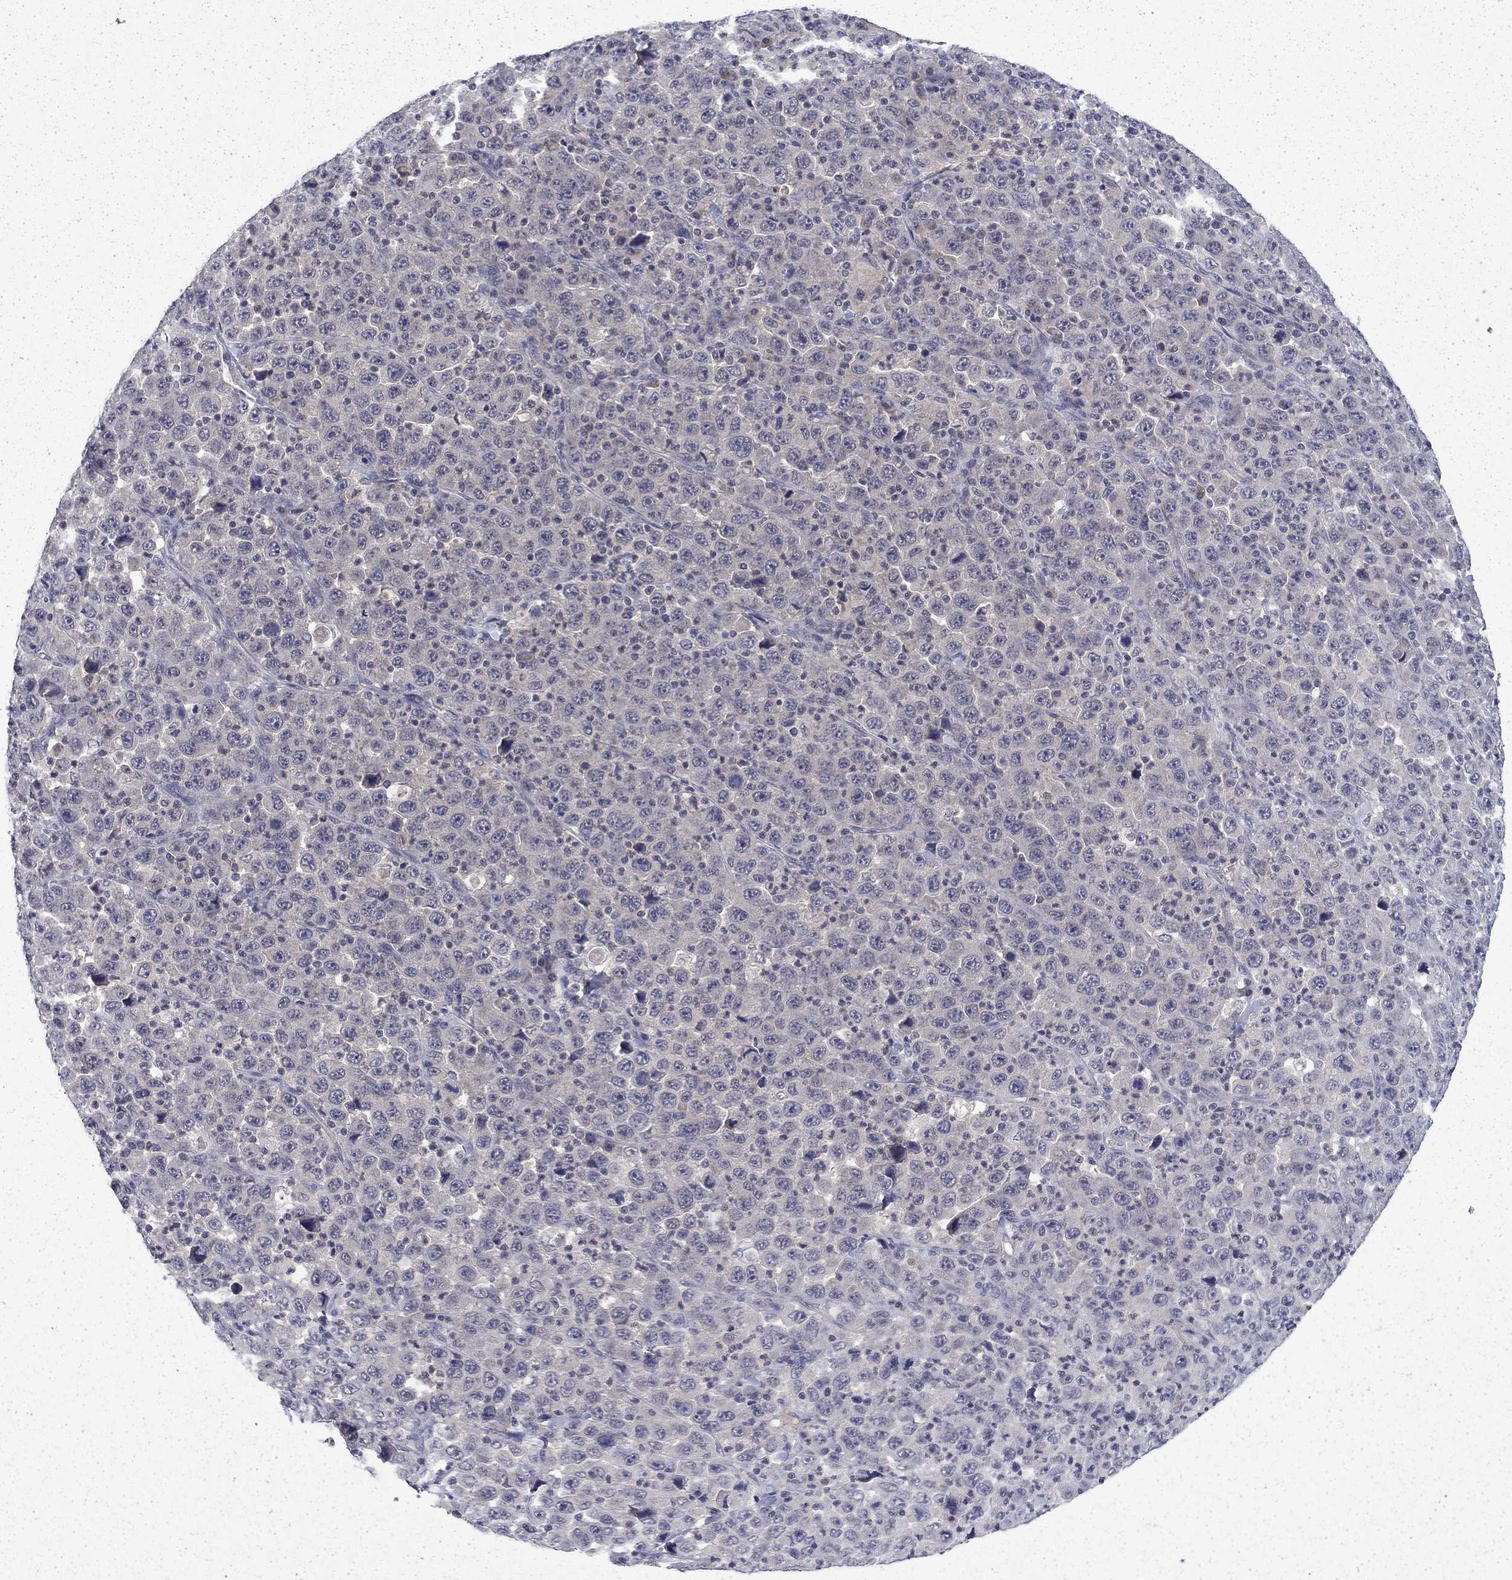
{"staining": {"intensity": "negative", "quantity": "none", "location": "none"}, "tissue": "stomach cancer", "cell_type": "Tumor cells", "image_type": "cancer", "snomed": [{"axis": "morphology", "description": "Normal tissue, NOS"}, {"axis": "morphology", "description": "Adenocarcinoma, NOS"}, {"axis": "topography", "description": "Stomach, upper"}, {"axis": "topography", "description": "Stomach"}], "caption": "DAB (3,3'-diaminobenzidine) immunohistochemical staining of human stomach cancer demonstrates no significant staining in tumor cells.", "gene": "CHAT", "patient": {"sex": "male", "age": 59}}